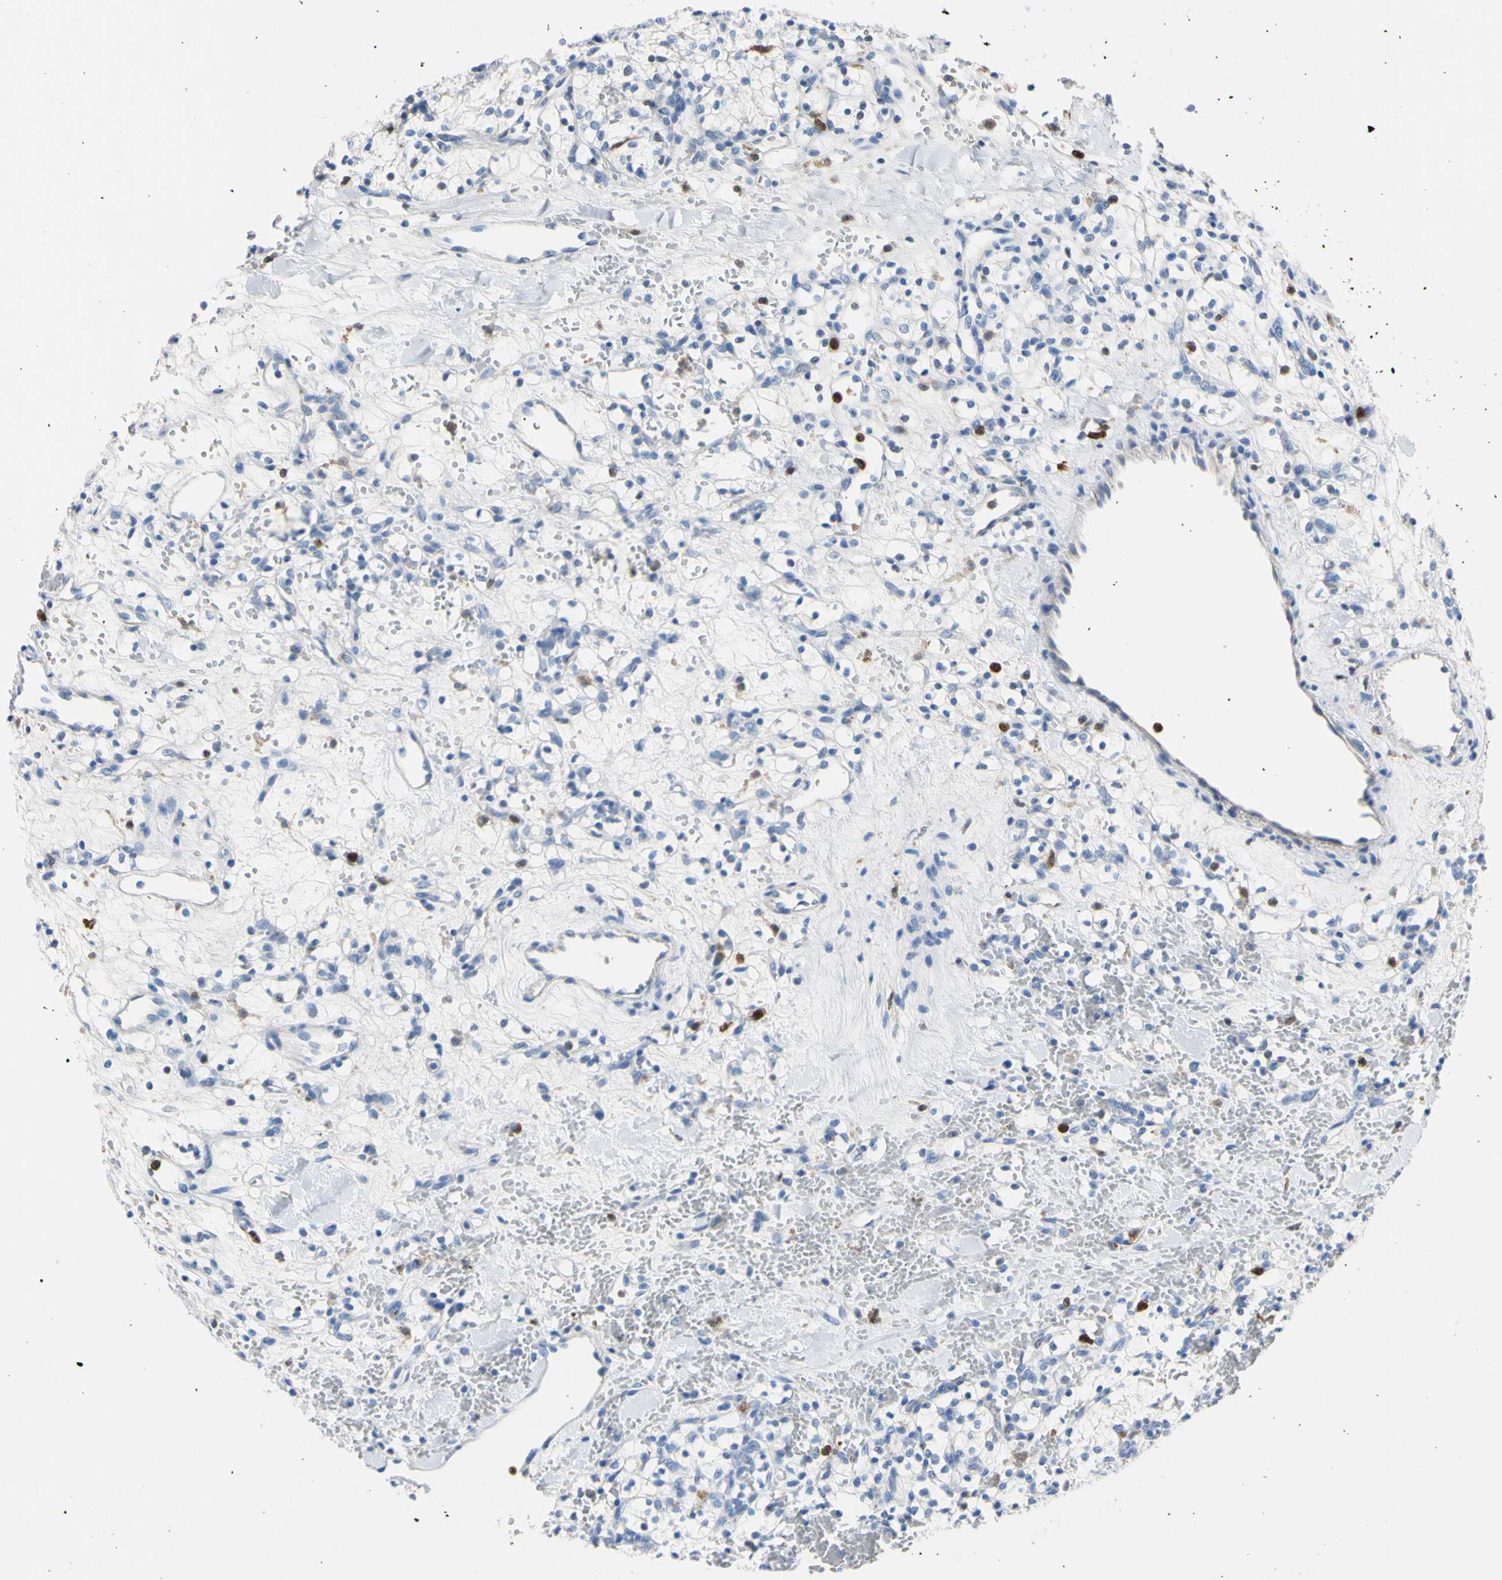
{"staining": {"intensity": "negative", "quantity": "none", "location": "none"}, "tissue": "renal cancer", "cell_type": "Tumor cells", "image_type": "cancer", "snomed": [{"axis": "morphology", "description": "Adenocarcinoma, NOS"}, {"axis": "topography", "description": "Kidney"}], "caption": "IHC of renal adenocarcinoma reveals no expression in tumor cells.", "gene": "NCF4", "patient": {"sex": "female", "age": 60}}